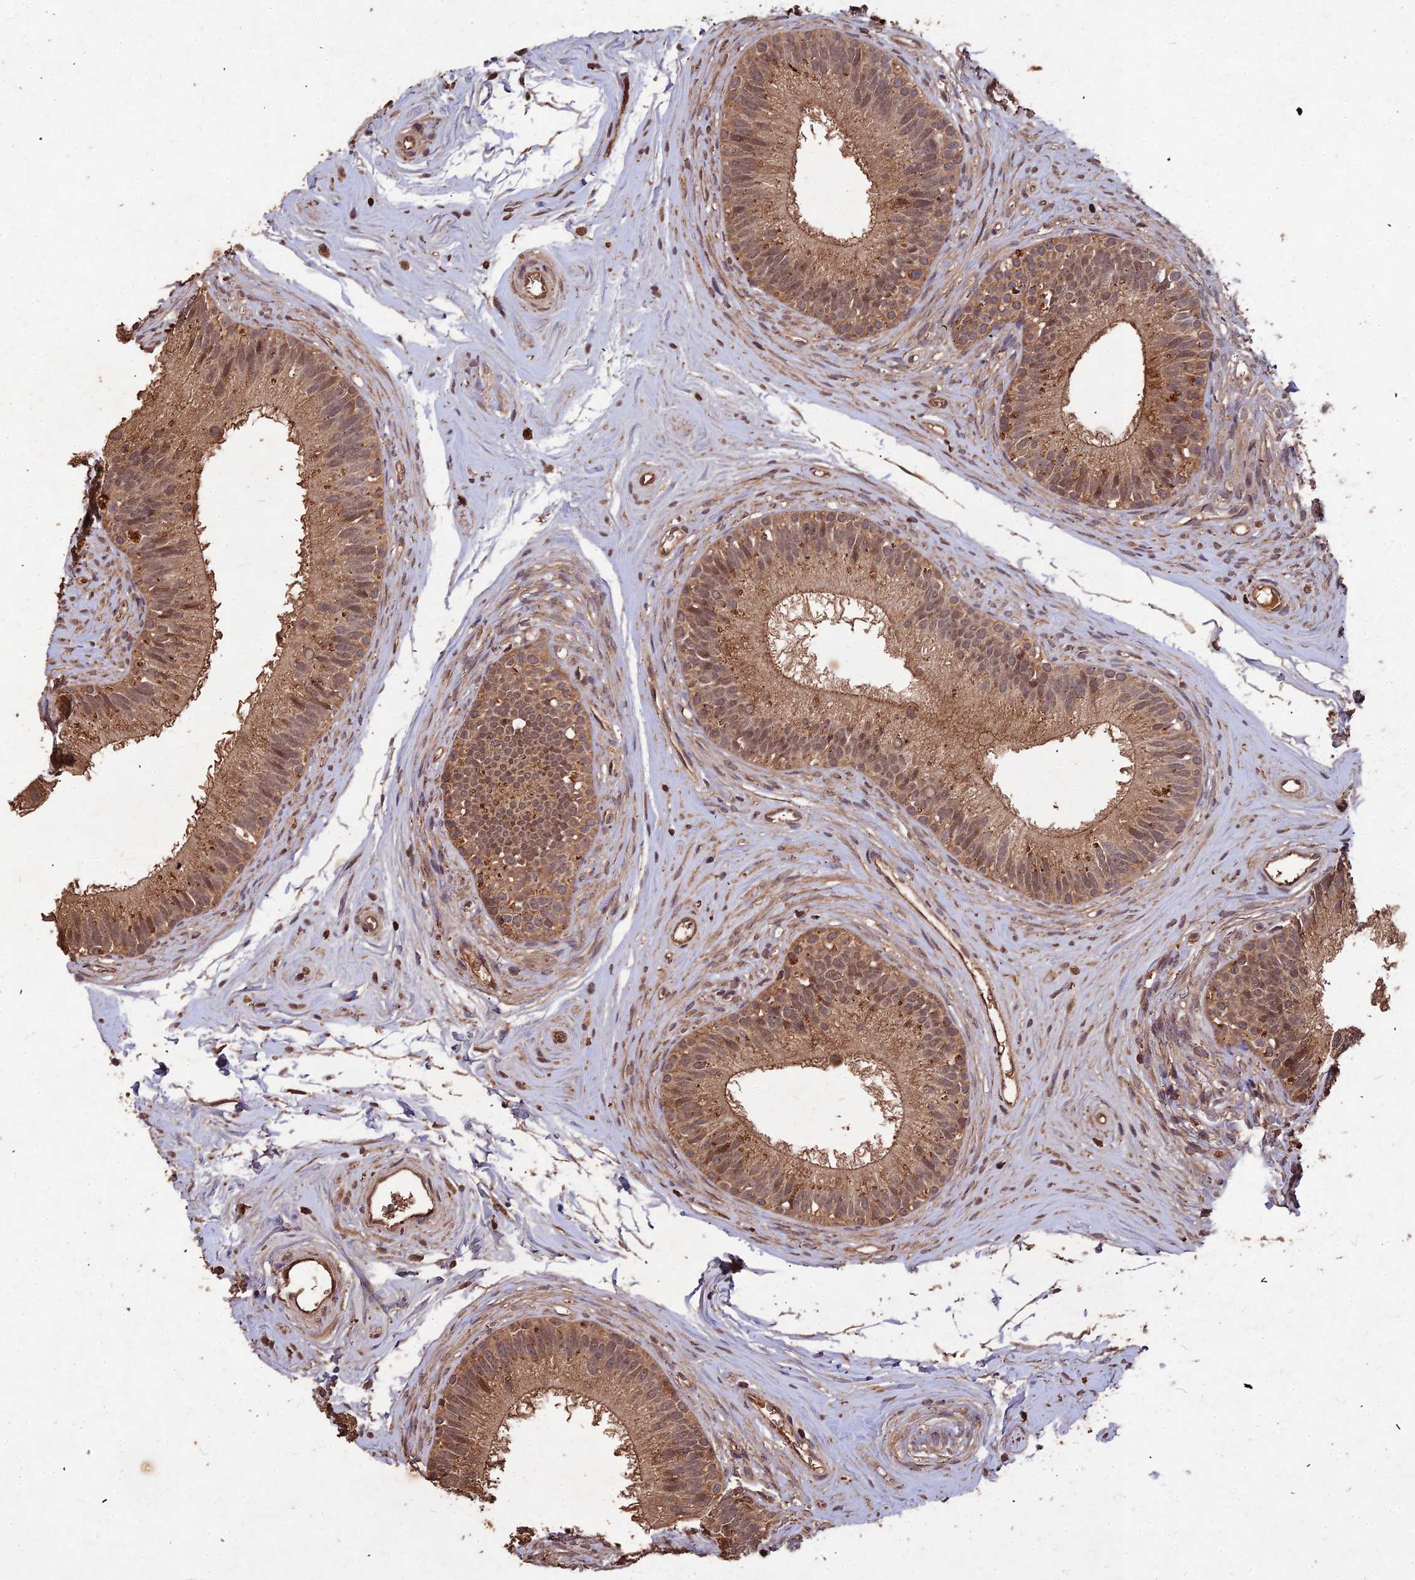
{"staining": {"intensity": "moderate", "quantity": ">75%", "location": "cytoplasmic/membranous"}, "tissue": "epididymis", "cell_type": "Glandular cells", "image_type": "normal", "snomed": [{"axis": "morphology", "description": "Normal tissue, NOS"}, {"axis": "topography", "description": "Epididymis"}], "caption": "Human epididymis stained with a brown dye reveals moderate cytoplasmic/membranous positive expression in about >75% of glandular cells.", "gene": "SYMPK", "patient": {"sex": "male", "age": 33}}